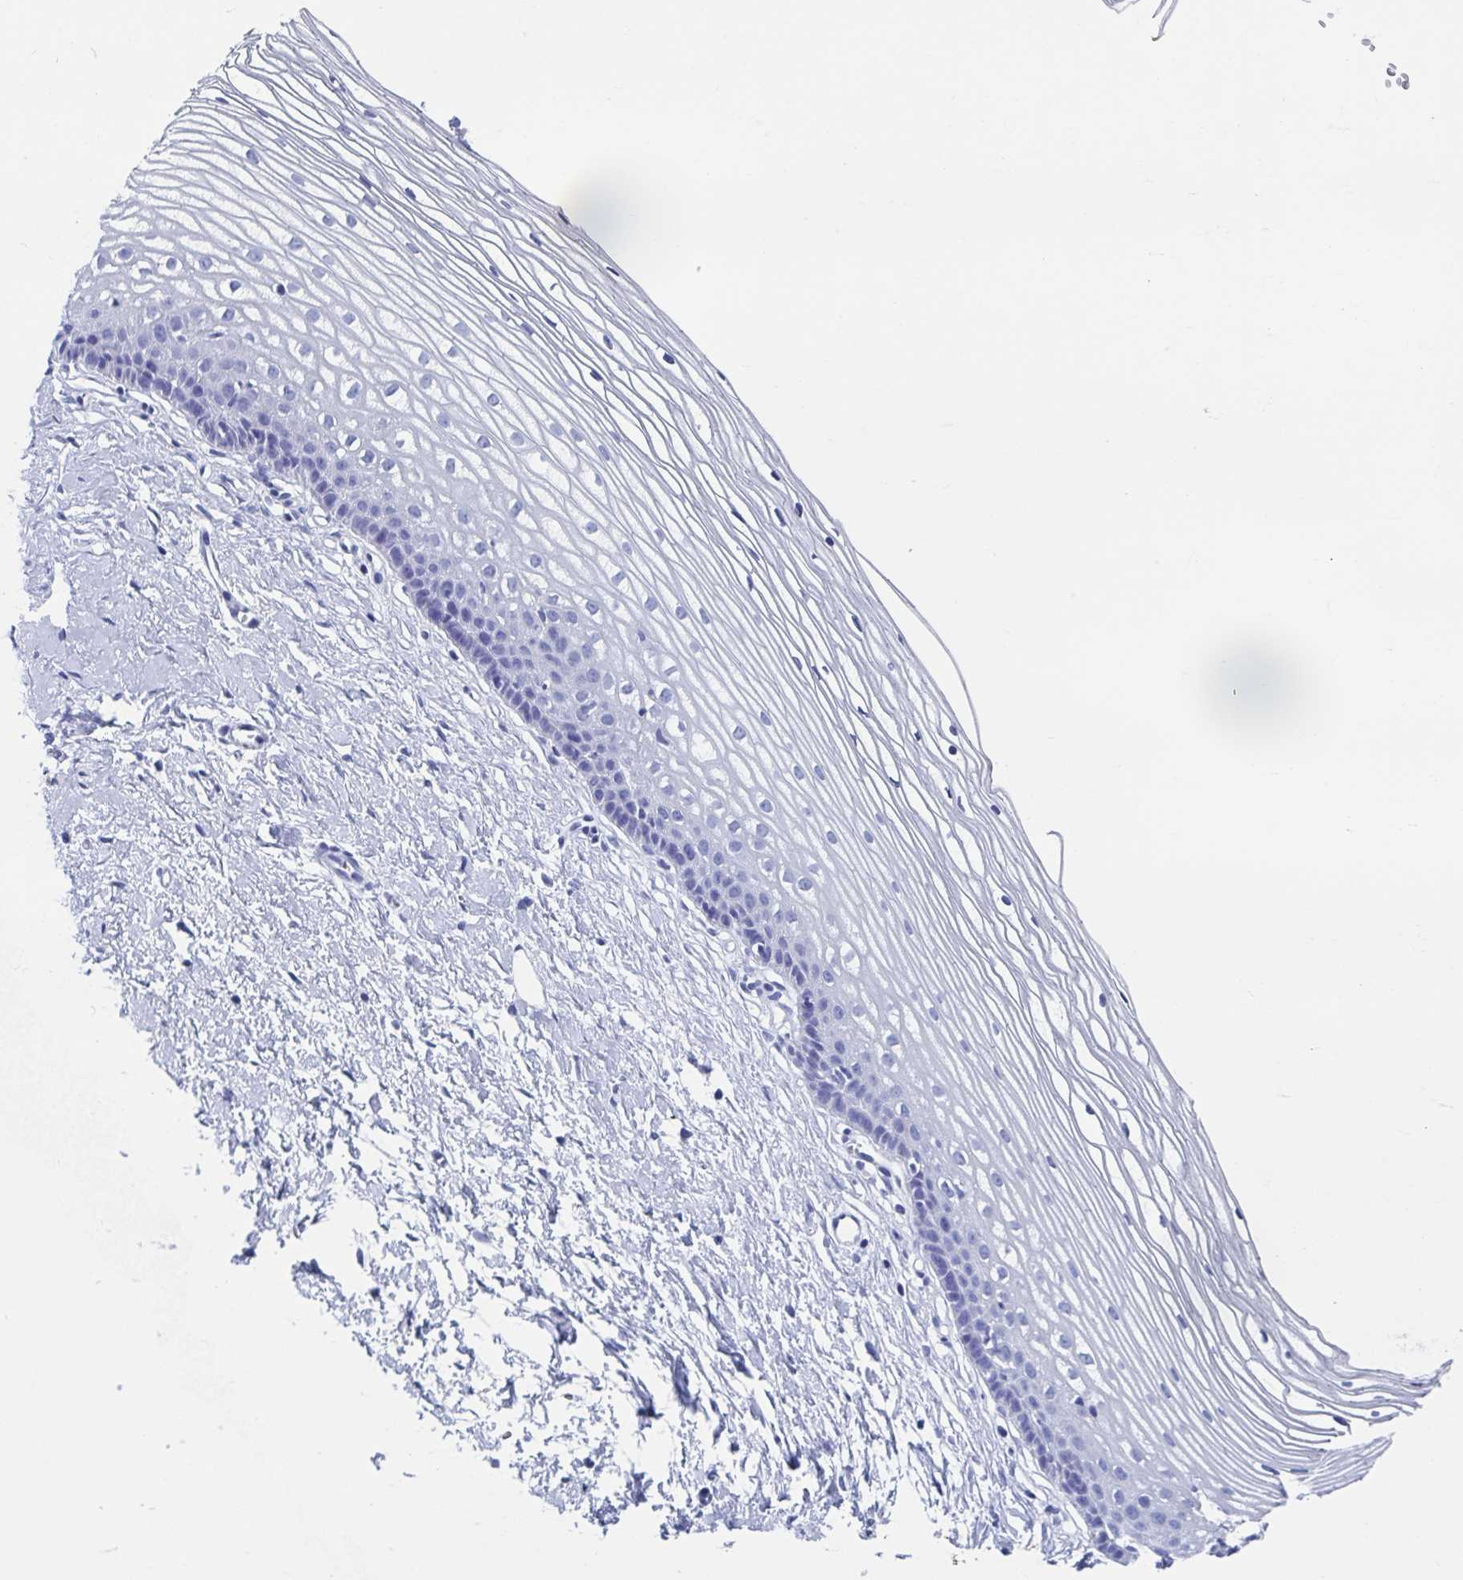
{"staining": {"intensity": "negative", "quantity": "none", "location": "none"}, "tissue": "cervix", "cell_type": "Glandular cells", "image_type": "normal", "snomed": [{"axis": "morphology", "description": "Normal tissue, NOS"}, {"axis": "topography", "description": "Cervix"}], "caption": "Normal cervix was stained to show a protein in brown. There is no significant staining in glandular cells. The staining is performed using DAB brown chromogen with nuclei counter-stained in using hematoxylin.", "gene": "C10orf53", "patient": {"sex": "female", "age": 40}}